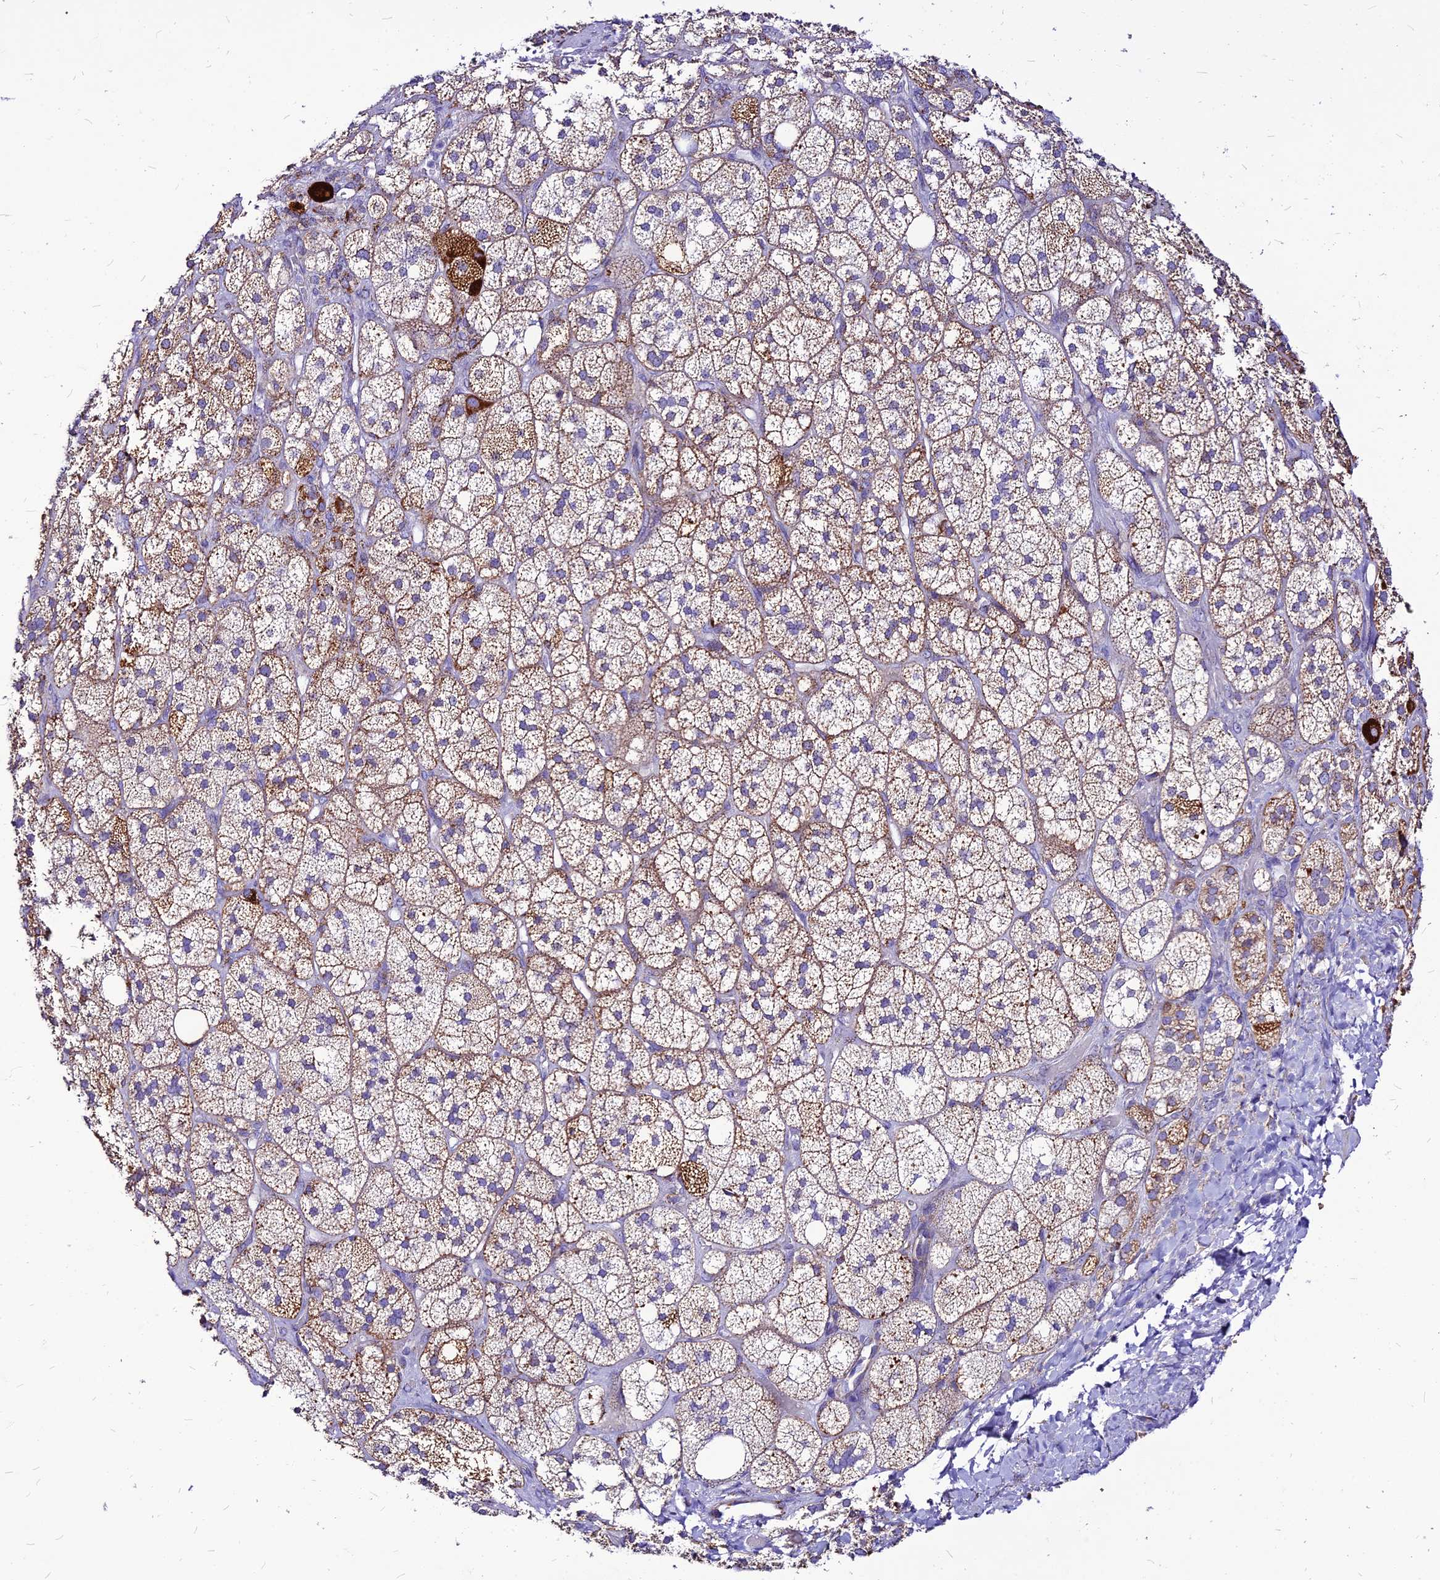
{"staining": {"intensity": "moderate", "quantity": ">75%", "location": "cytoplasmic/membranous"}, "tissue": "adrenal gland", "cell_type": "Glandular cells", "image_type": "normal", "snomed": [{"axis": "morphology", "description": "Normal tissue, NOS"}, {"axis": "topography", "description": "Adrenal gland"}], "caption": "This image exhibits IHC staining of benign adrenal gland, with medium moderate cytoplasmic/membranous positivity in approximately >75% of glandular cells.", "gene": "ECI1", "patient": {"sex": "male", "age": 61}}